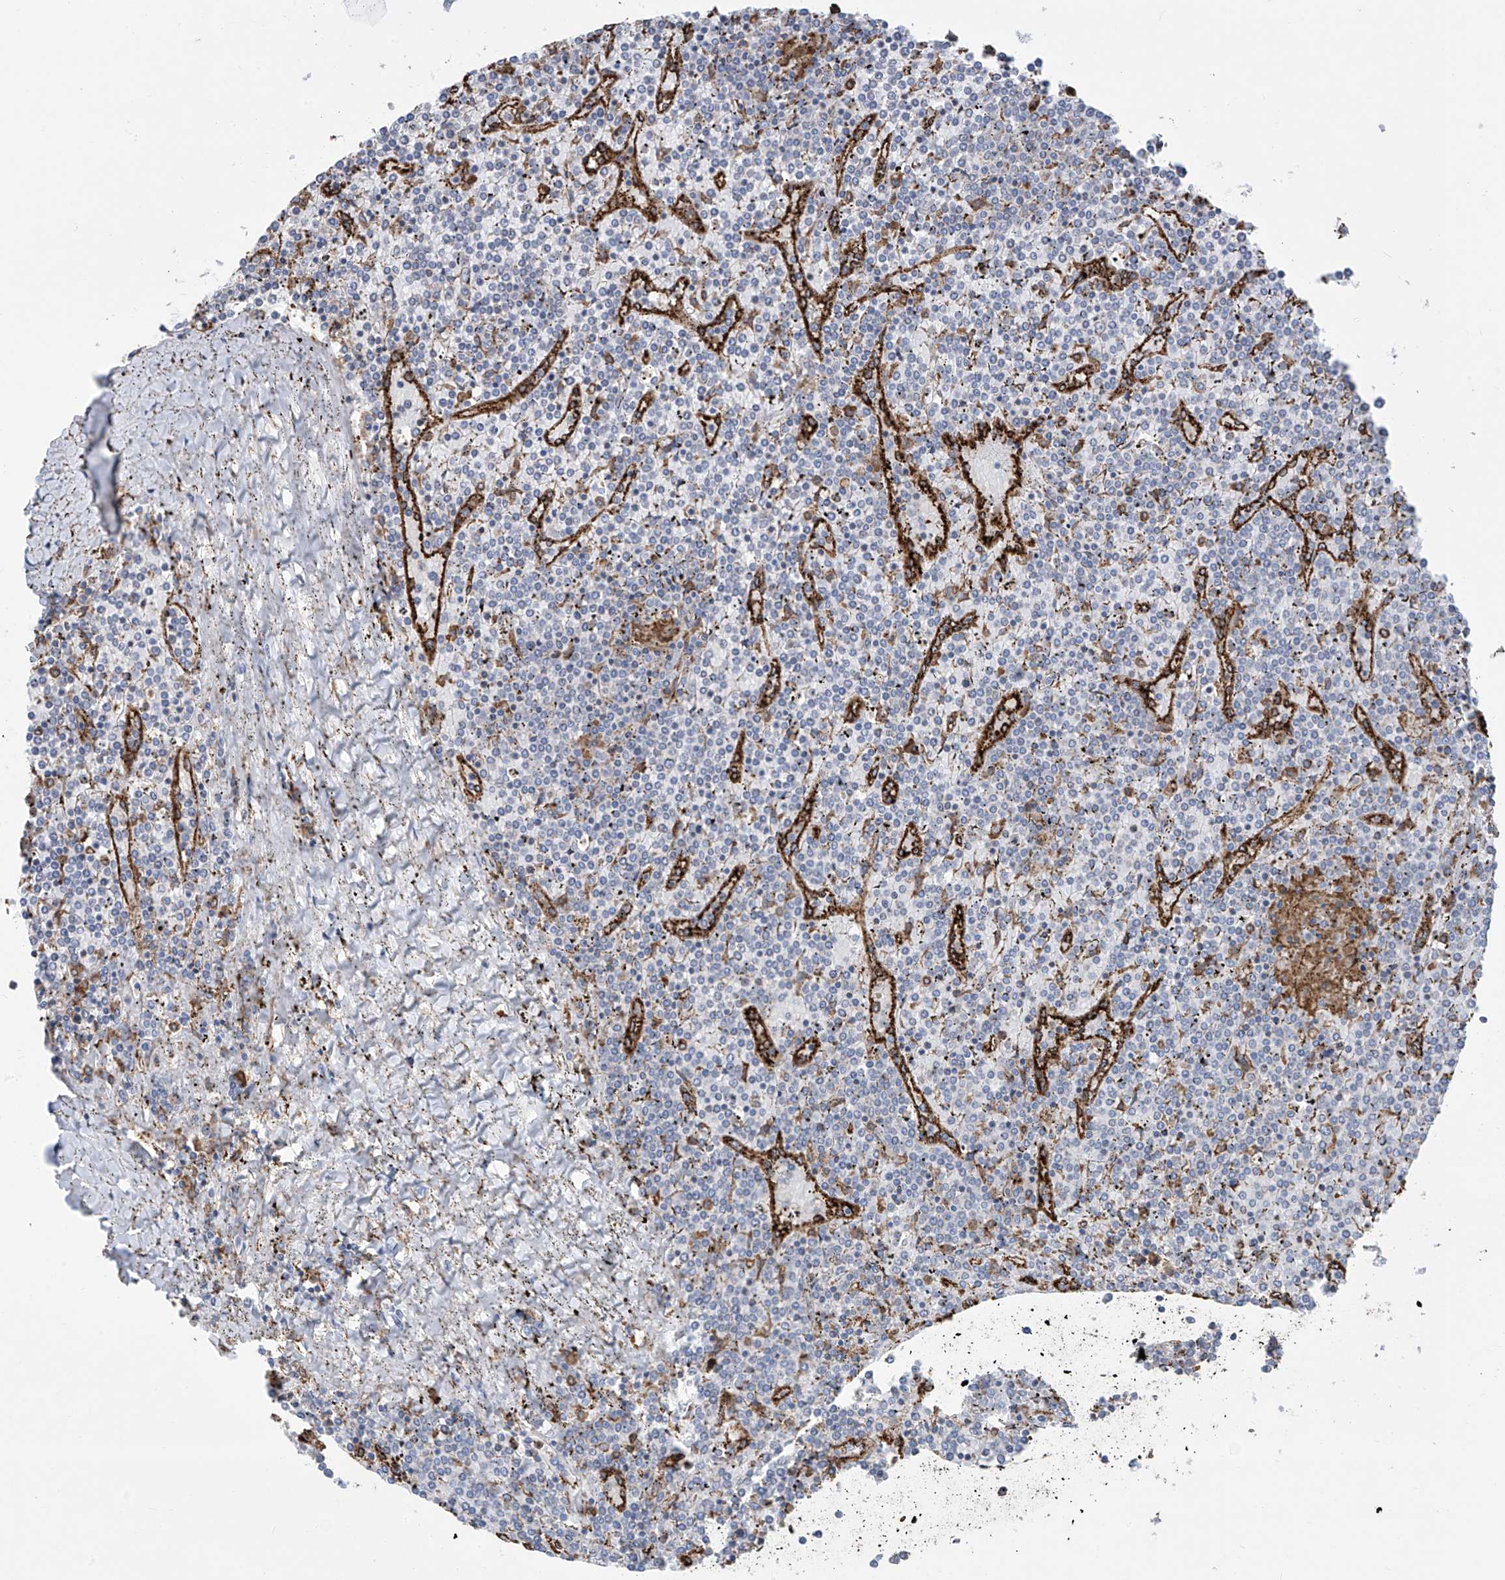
{"staining": {"intensity": "negative", "quantity": "none", "location": "none"}, "tissue": "lymphoma", "cell_type": "Tumor cells", "image_type": "cancer", "snomed": [{"axis": "morphology", "description": "Malignant lymphoma, non-Hodgkin's type, Low grade"}, {"axis": "topography", "description": "Spleen"}], "caption": "Immunohistochemistry (IHC) photomicrograph of lymphoma stained for a protein (brown), which shows no expression in tumor cells. (Brightfield microscopy of DAB IHC at high magnification).", "gene": "ZNF354C", "patient": {"sex": "female", "age": 19}}